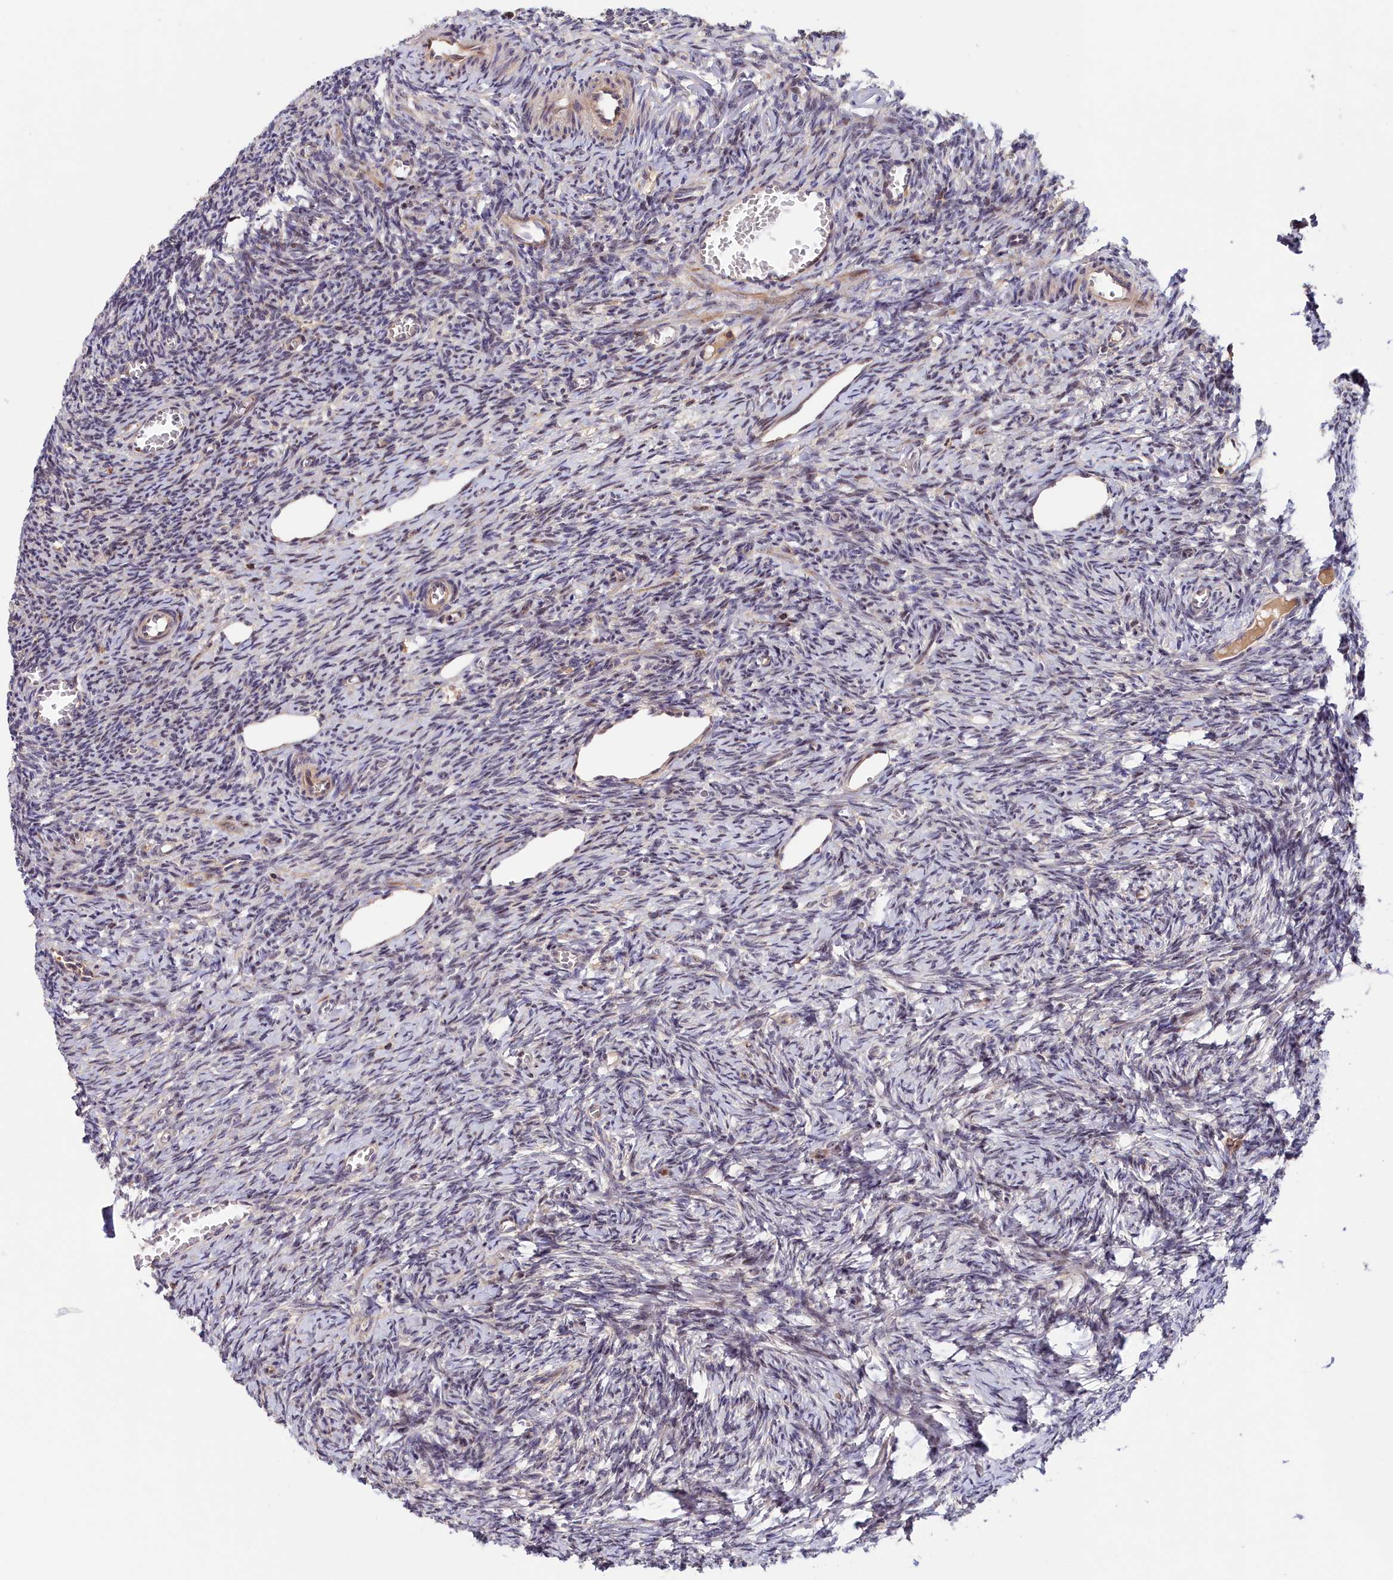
{"staining": {"intensity": "negative", "quantity": "none", "location": "none"}, "tissue": "ovary", "cell_type": "Follicle cells", "image_type": "normal", "snomed": [{"axis": "morphology", "description": "Normal tissue, NOS"}, {"axis": "topography", "description": "Ovary"}], "caption": "IHC micrograph of unremarkable ovary: human ovary stained with DAB reveals no significant protein positivity in follicle cells.", "gene": "NEURL4", "patient": {"sex": "female", "age": 27}}